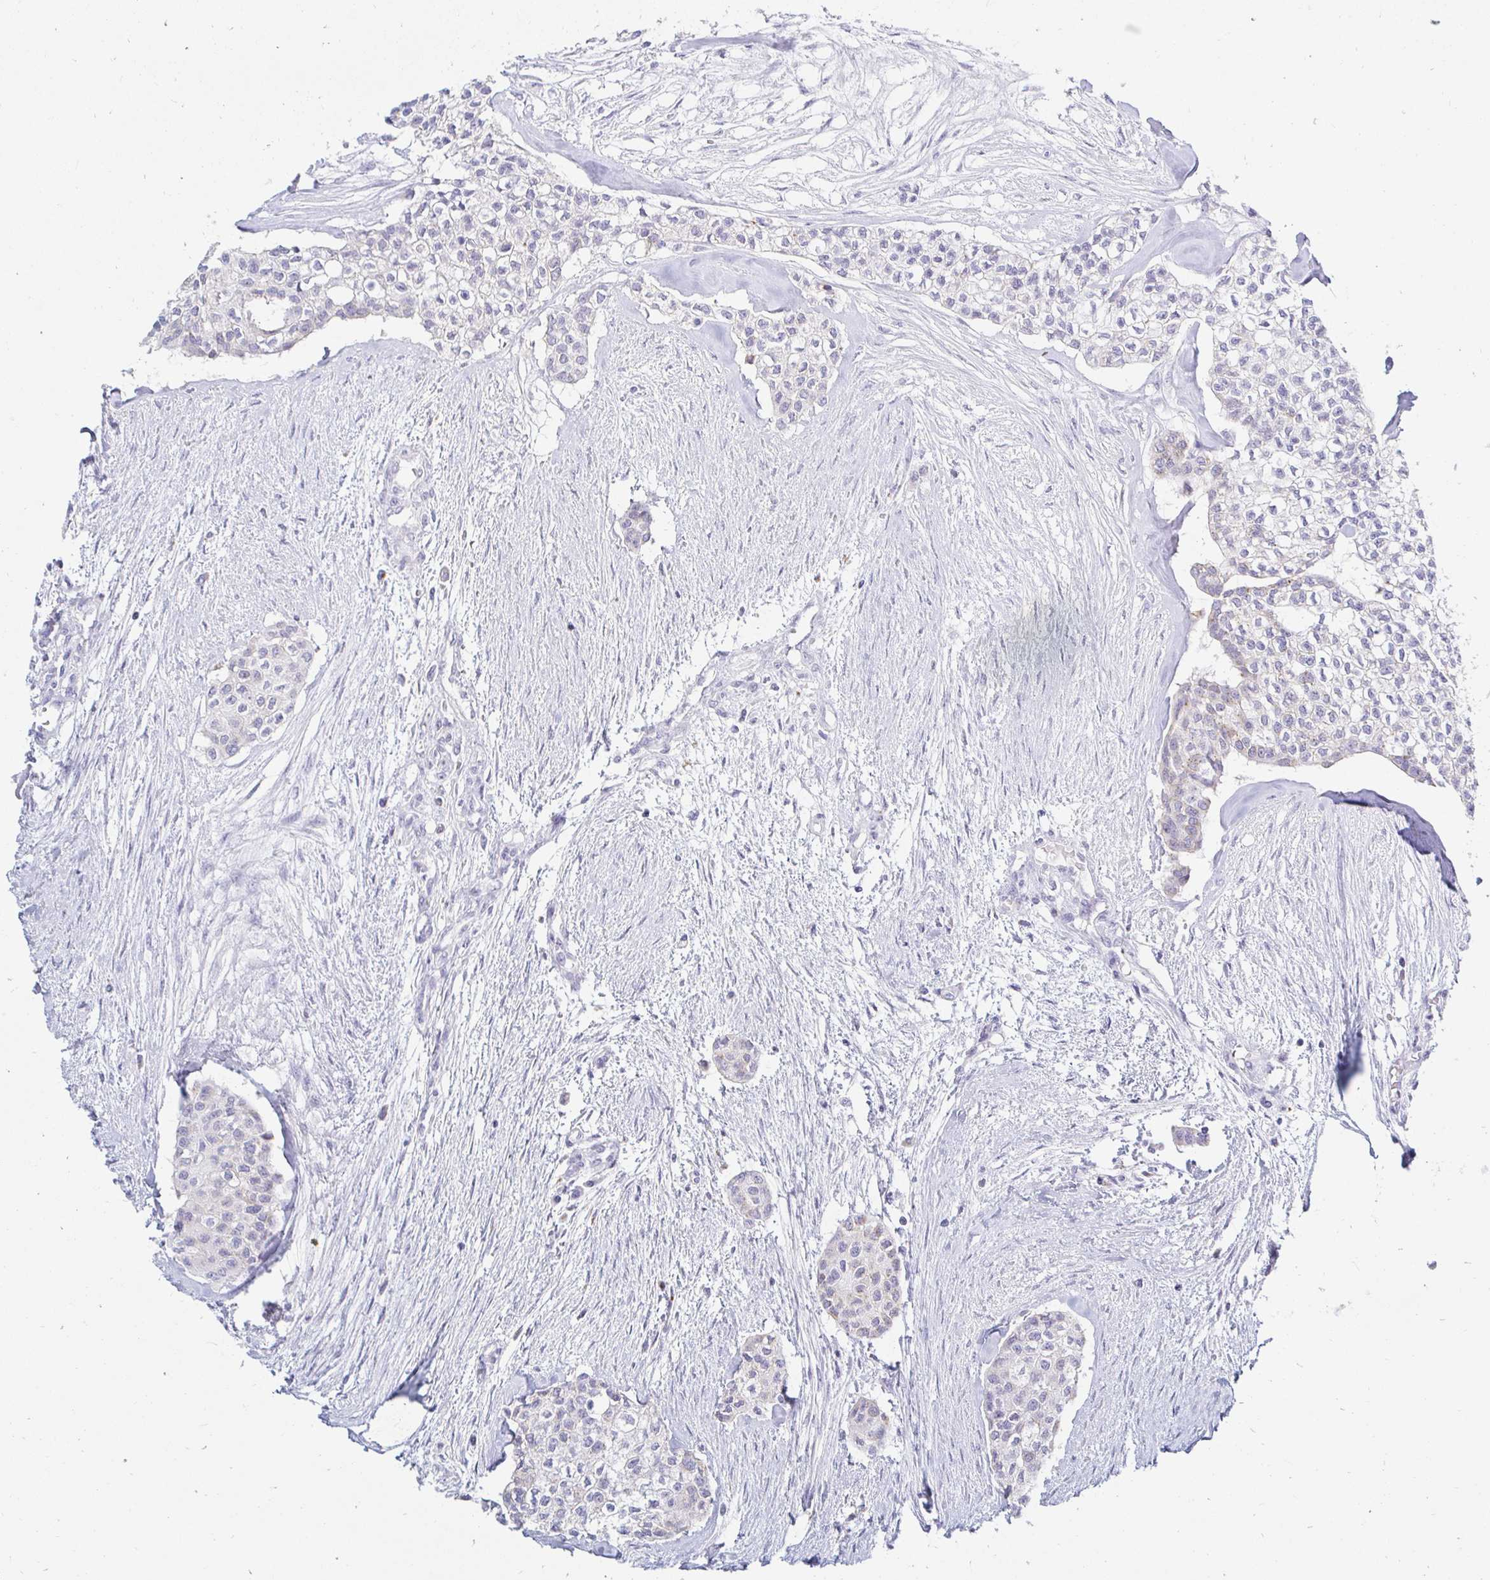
{"staining": {"intensity": "negative", "quantity": "none", "location": "none"}, "tissue": "head and neck cancer", "cell_type": "Tumor cells", "image_type": "cancer", "snomed": [{"axis": "morphology", "description": "Adenocarcinoma, NOS"}, {"axis": "topography", "description": "Head-Neck"}], "caption": "High magnification brightfield microscopy of adenocarcinoma (head and neck) stained with DAB (3,3'-diaminobenzidine) (brown) and counterstained with hematoxylin (blue): tumor cells show no significant staining.", "gene": "OR51D1", "patient": {"sex": "male", "age": 81}}